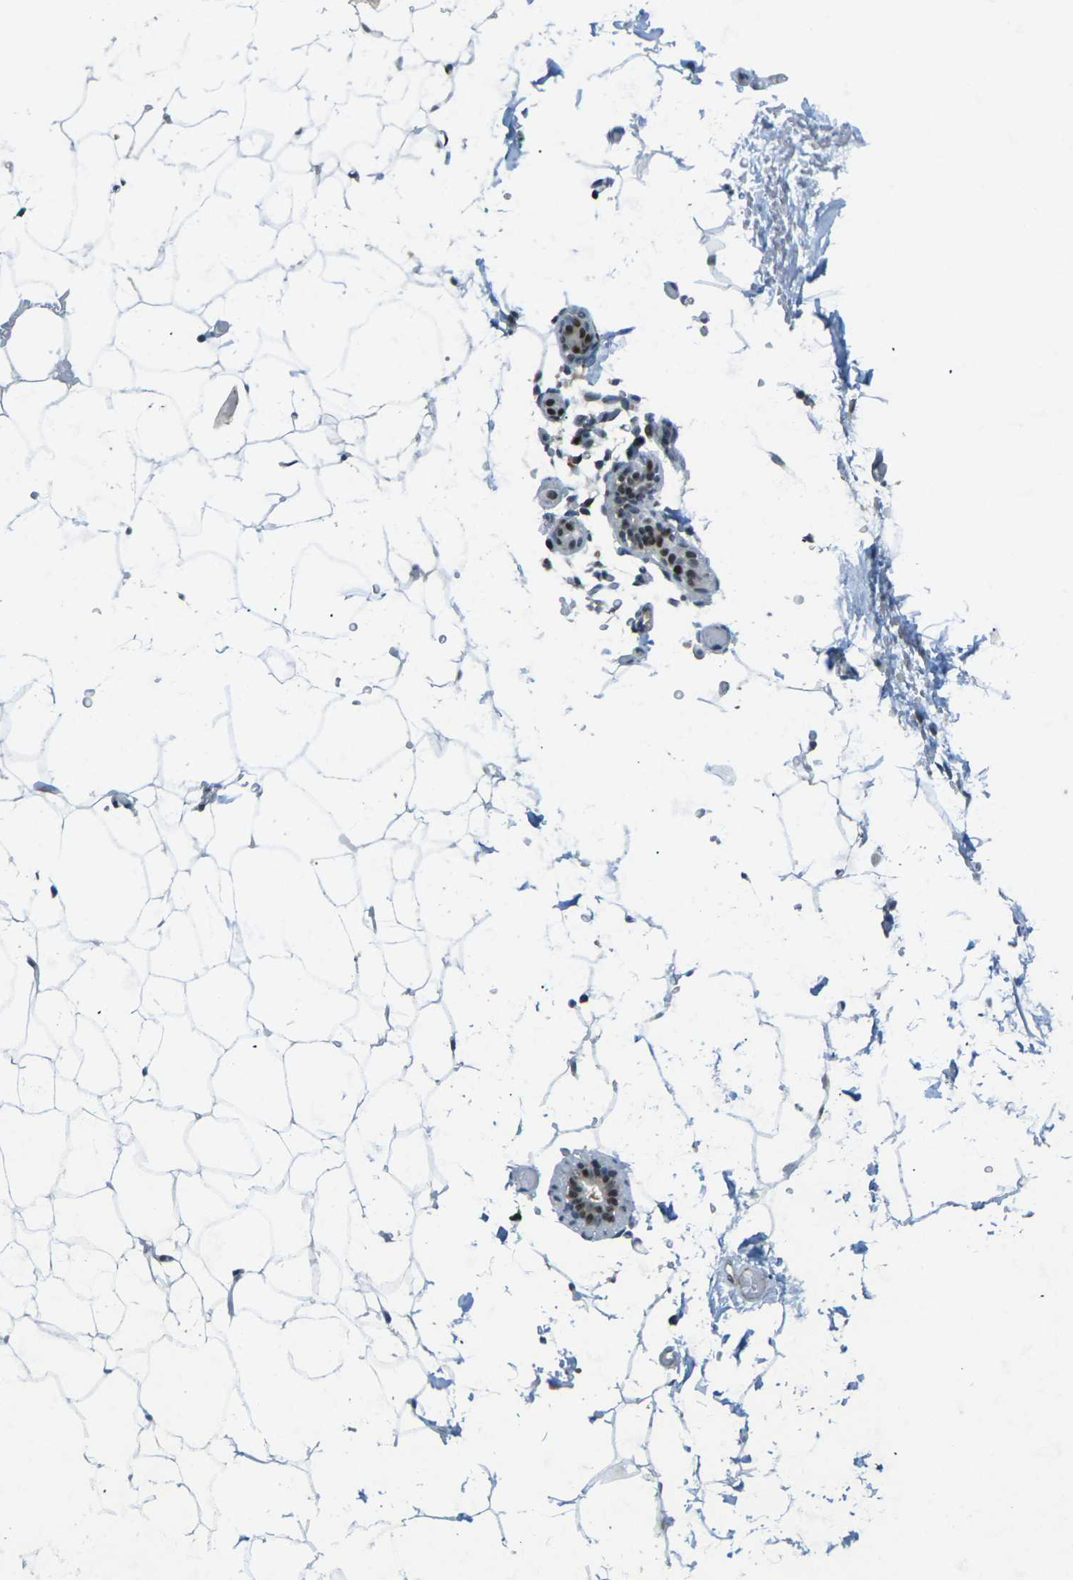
{"staining": {"intensity": "moderate", "quantity": "25%-75%", "location": "cytoplasmic/membranous,nuclear"}, "tissue": "adipose tissue", "cell_type": "Adipocytes", "image_type": "normal", "snomed": [{"axis": "morphology", "description": "Normal tissue, NOS"}, {"axis": "topography", "description": "Breast"}, {"axis": "topography", "description": "Soft tissue"}], "caption": "Protein expression analysis of unremarkable adipose tissue reveals moderate cytoplasmic/membranous,nuclear expression in approximately 25%-75% of adipocytes.", "gene": "UBE2C", "patient": {"sex": "female", "age": 75}}